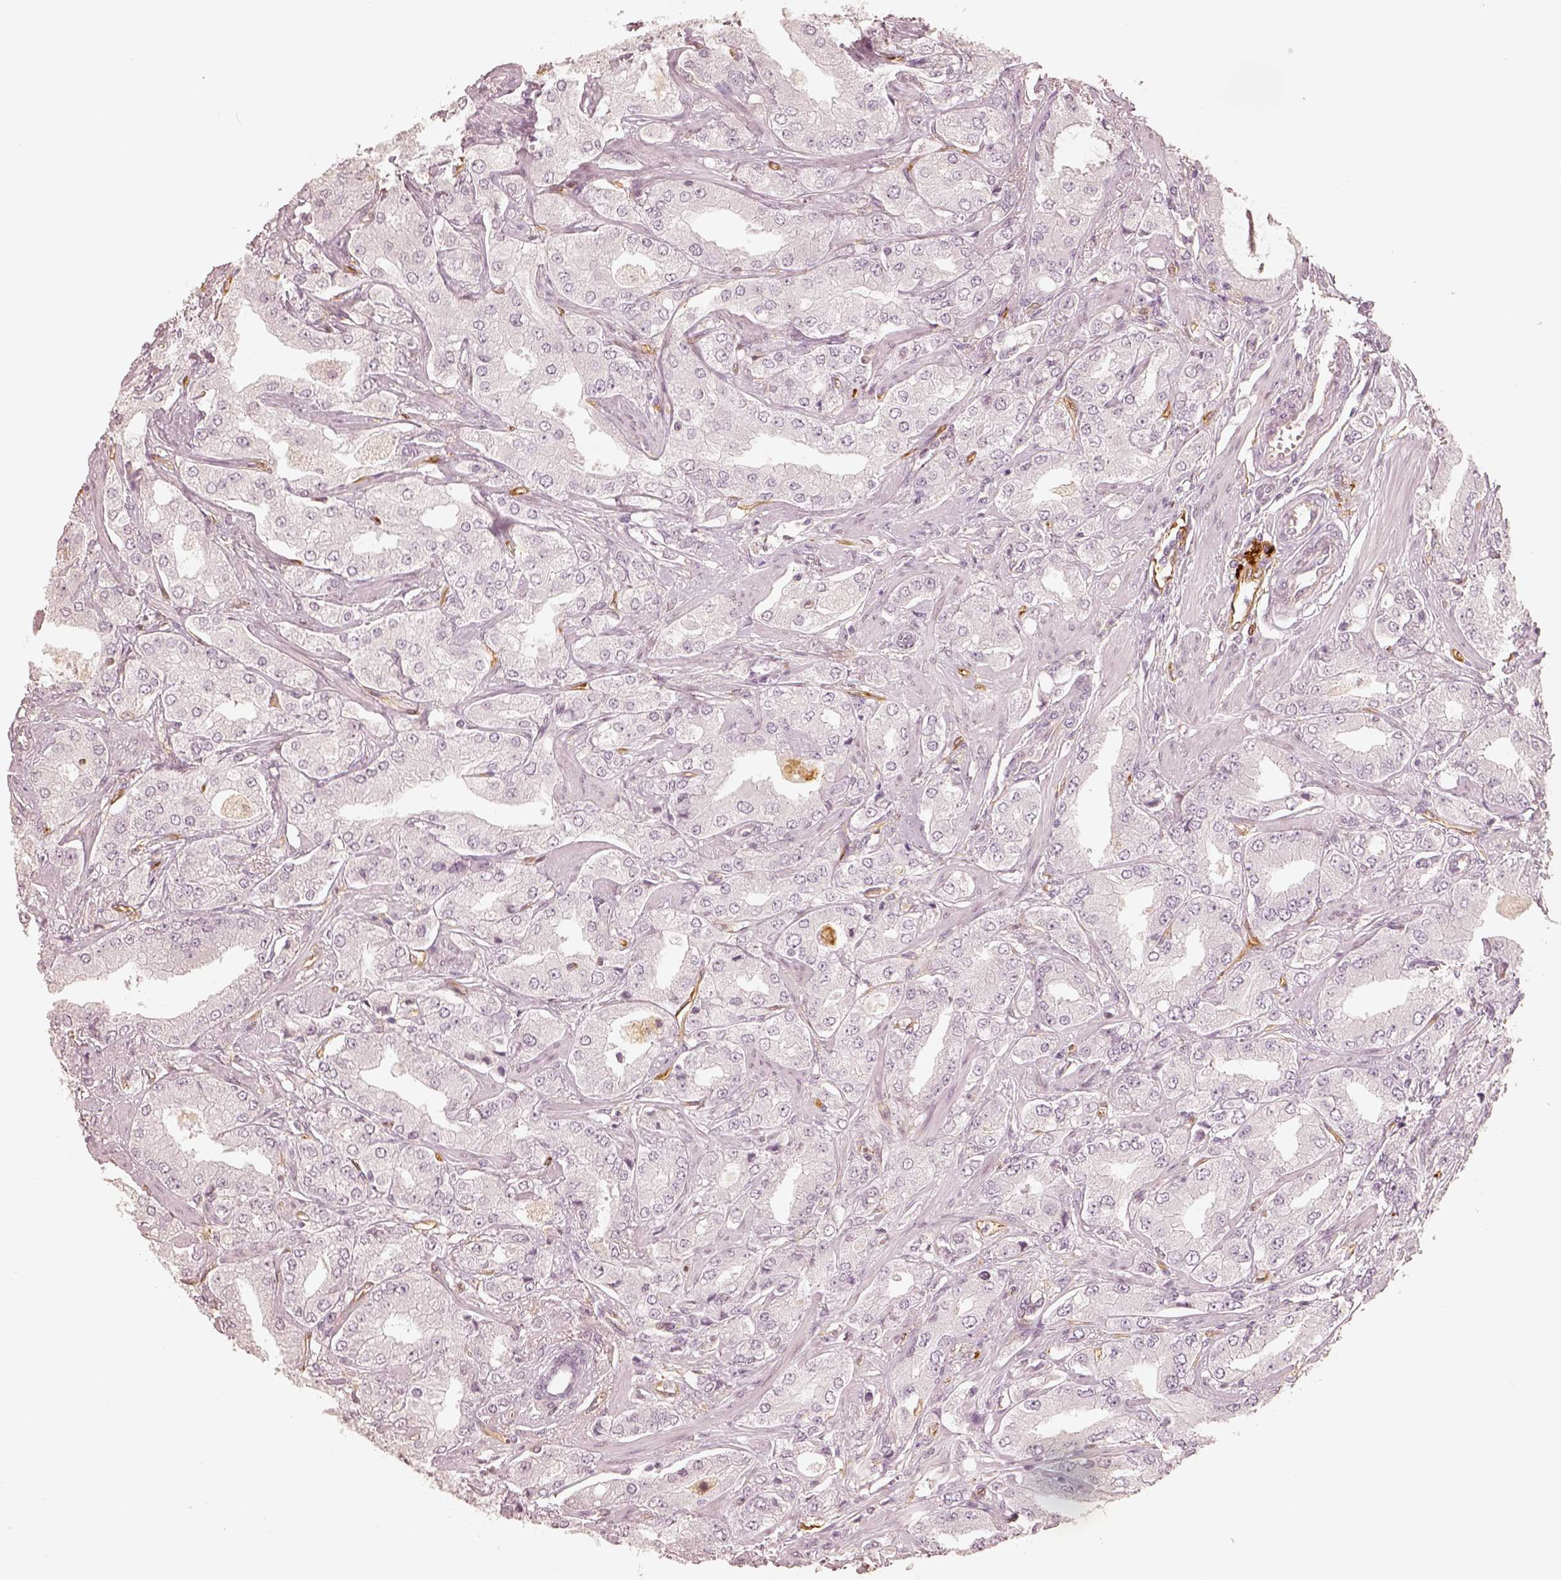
{"staining": {"intensity": "negative", "quantity": "none", "location": "none"}, "tissue": "prostate cancer", "cell_type": "Tumor cells", "image_type": "cancer", "snomed": [{"axis": "morphology", "description": "Adenocarcinoma, Low grade"}, {"axis": "topography", "description": "Prostate"}], "caption": "High power microscopy histopathology image of an IHC image of prostate cancer, revealing no significant expression in tumor cells.", "gene": "FSCN1", "patient": {"sex": "male", "age": 60}}